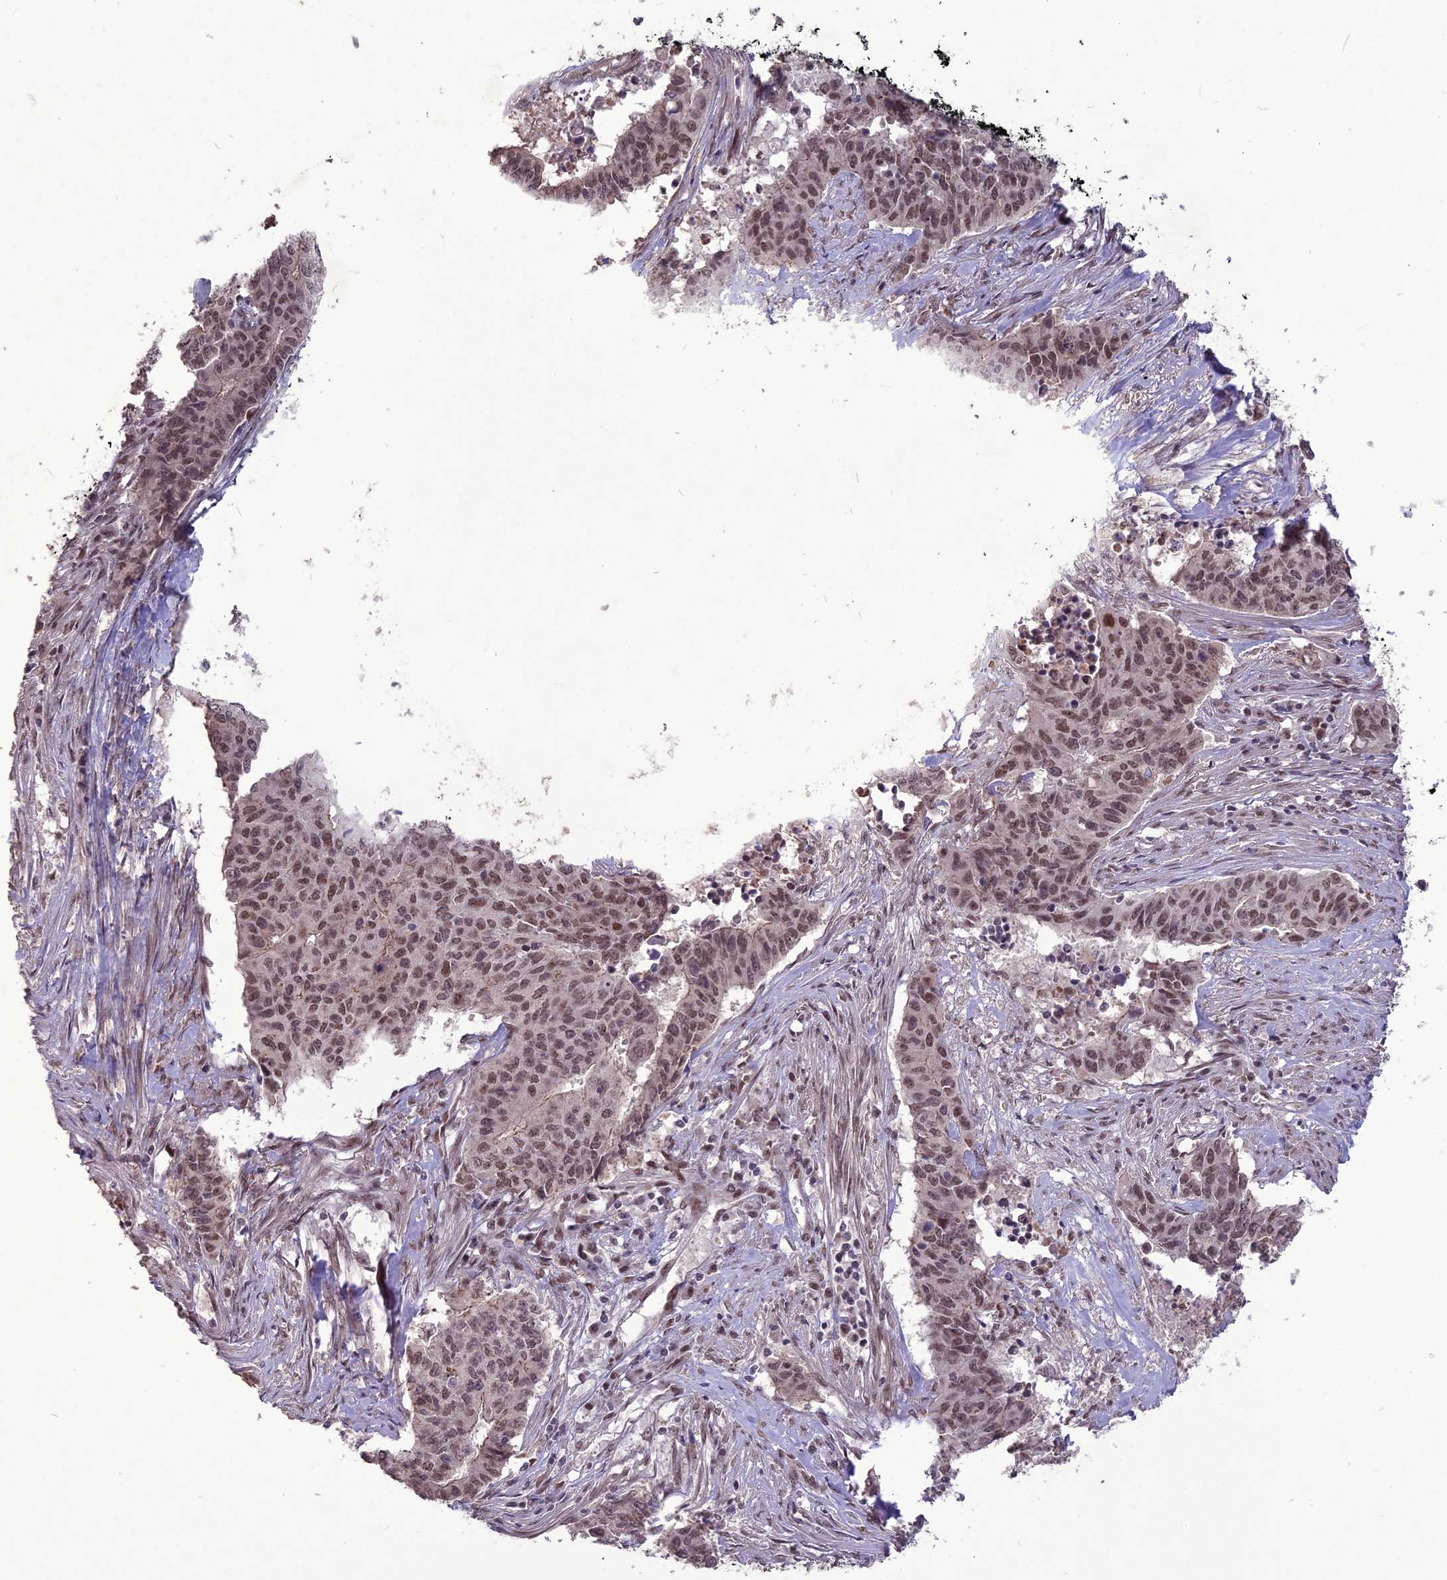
{"staining": {"intensity": "moderate", "quantity": ">75%", "location": "nuclear"}, "tissue": "endometrial cancer", "cell_type": "Tumor cells", "image_type": "cancer", "snomed": [{"axis": "morphology", "description": "Adenocarcinoma, NOS"}, {"axis": "topography", "description": "Endometrium"}], "caption": "Endometrial adenocarcinoma tissue exhibits moderate nuclear positivity in approximately >75% of tumor cells, visualized by immunohistochemistry.", "gene": "DIS3", "patient": {"sex": "female", "age": 59}}